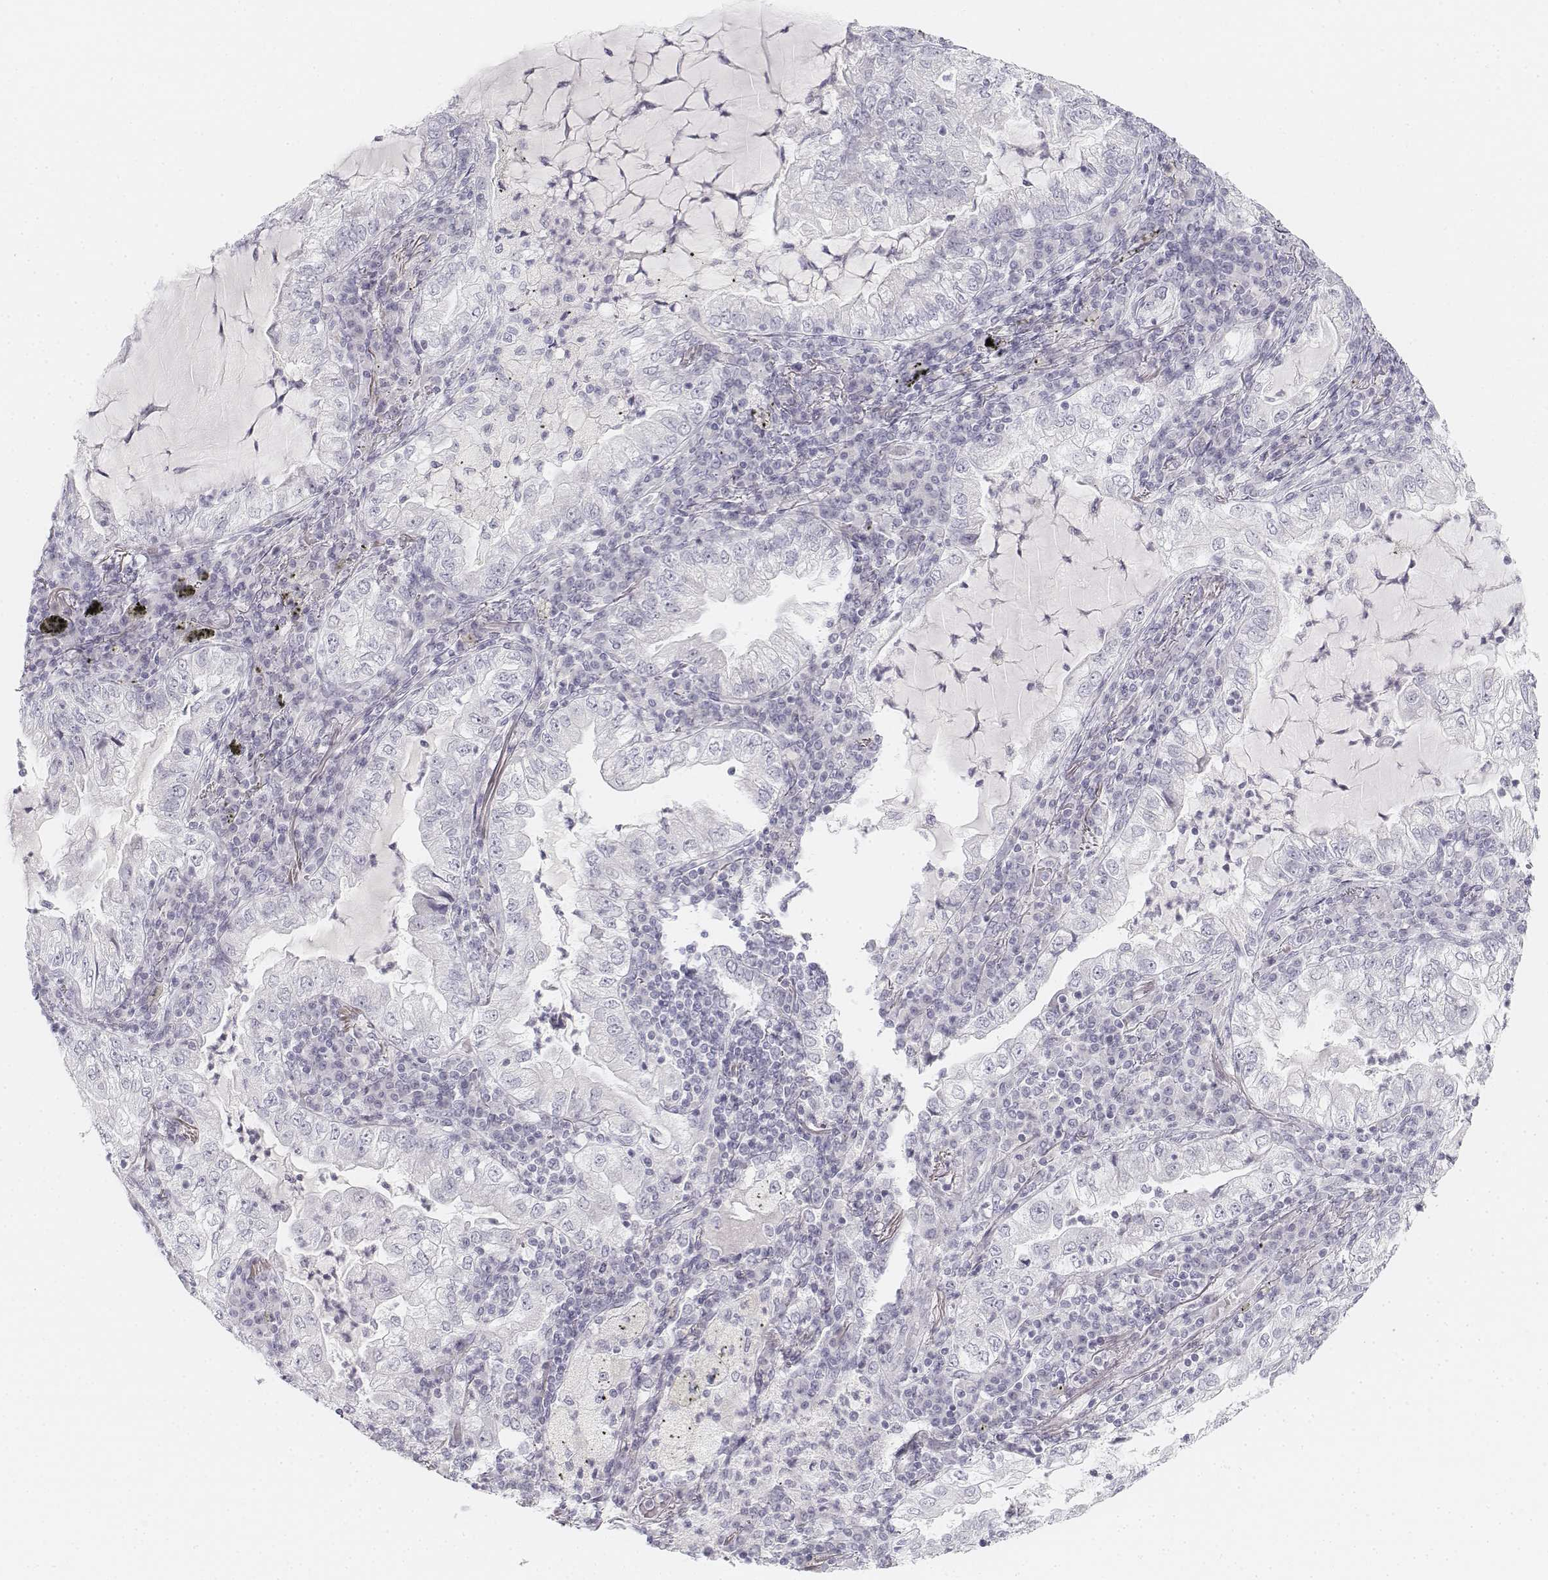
{"staining": {"intensity": "negative", "quantity": "none", "location": "none"}, "tissue": "lung cancer", "cell_type": "Tumor cells", "image_type": "cancer", "snomed": [{"axis": "morphology", "description": "Adenocarcinoma, NOS"}, {"axis": "topography", "description": "Lung"}], "caption": "The micrograph displays no staining of tumor cells in lung cancer (adenocarcinoma).", "gene": "KRT25", "patient": {"sex": "female", "age": 73}}